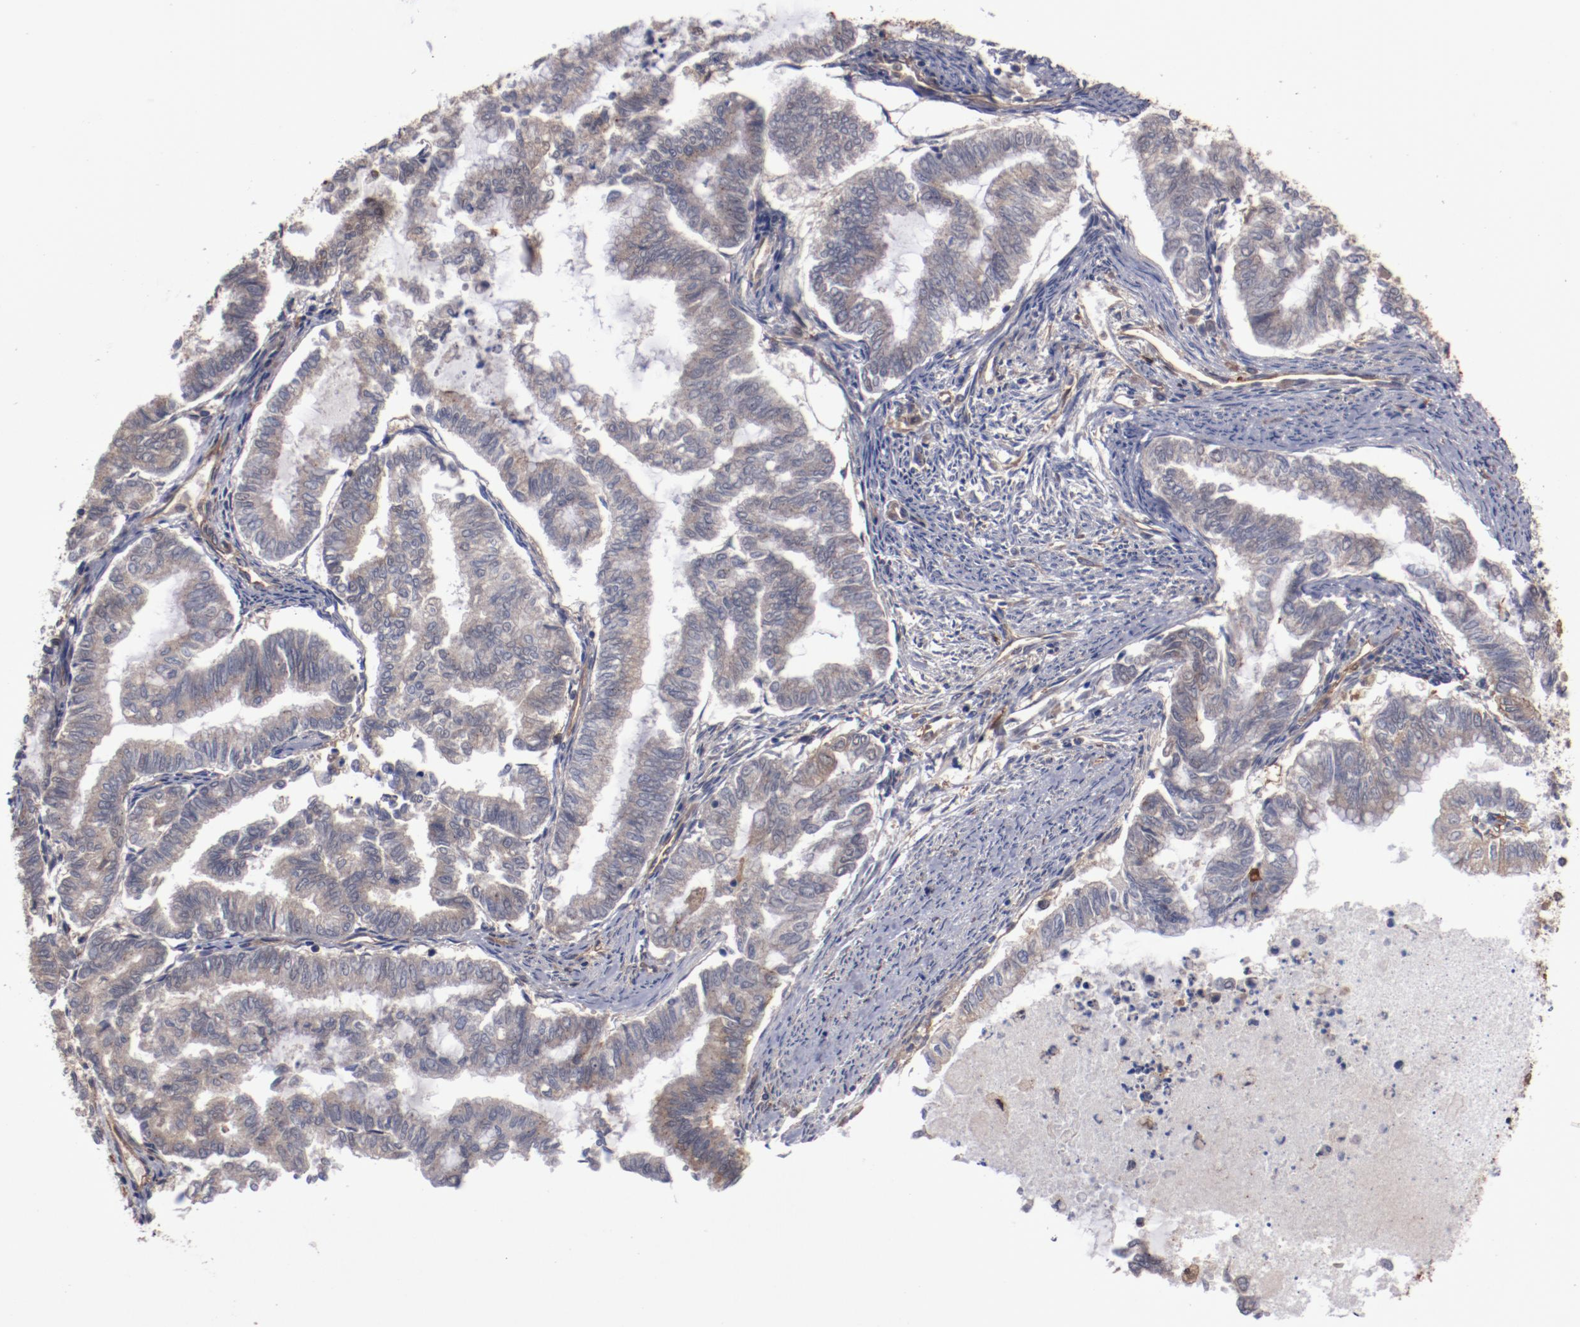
{"staining": {"intensity": "moderate", "quantity": ">75%", "location": "cytoplasmic/membranous"}, "tissue": "endometrial cancer", "cell_type": "Tumor cells", "image_type": "cancer", "snomed": [{"axis": "morphology", "description": "Adenocarcinoma, NOS"}, {"axis": "topography", "description": "Endometrium"}], "caption": "A medium amount of moderate cytoplasmic/membranous staining is appreciated in about >75% of tumor cells in endometrial cancer (adenocarcinoma) tissue.", "gene": "DNAAF2", "patient": {"sex": "female", "age": 79}}